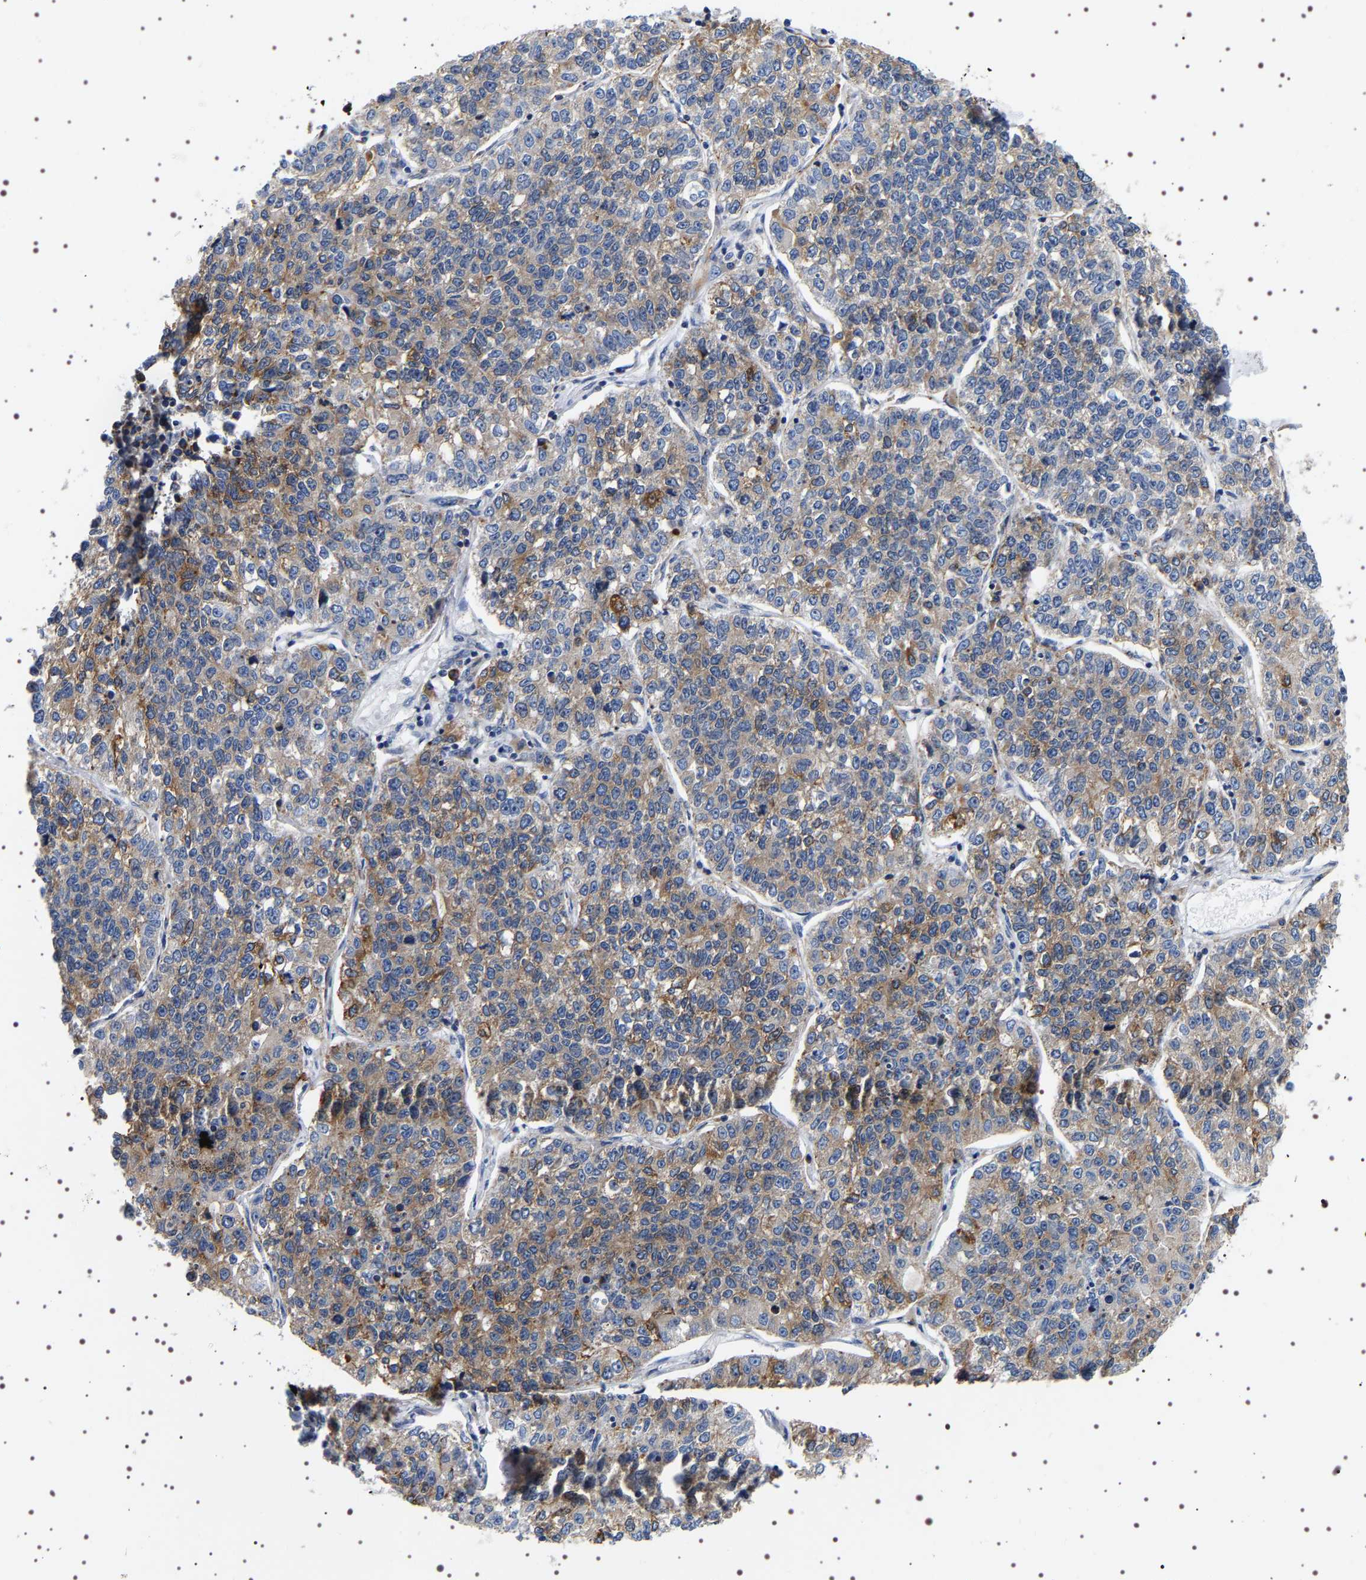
{"staining": {"intensity": "moderate", "quantity": "25%-75%", "location": "cytoplasmic/membranous"}, "tissue": "lung cancer", "cell_type": "Tumor cells", "image_type": "cancer", "snomed": [{"axis": "morphology", "description": "Adenocarcinoma, NOS"}, {"axis": "topography", "description": "Lung"}], "caption": "Lung cancer stained for a protein demonstrates moderate cytoplasmic/membranous positivity in tumor cells.", "gene": "SQLE", "patient": {"sex": "male", "age": 49}}